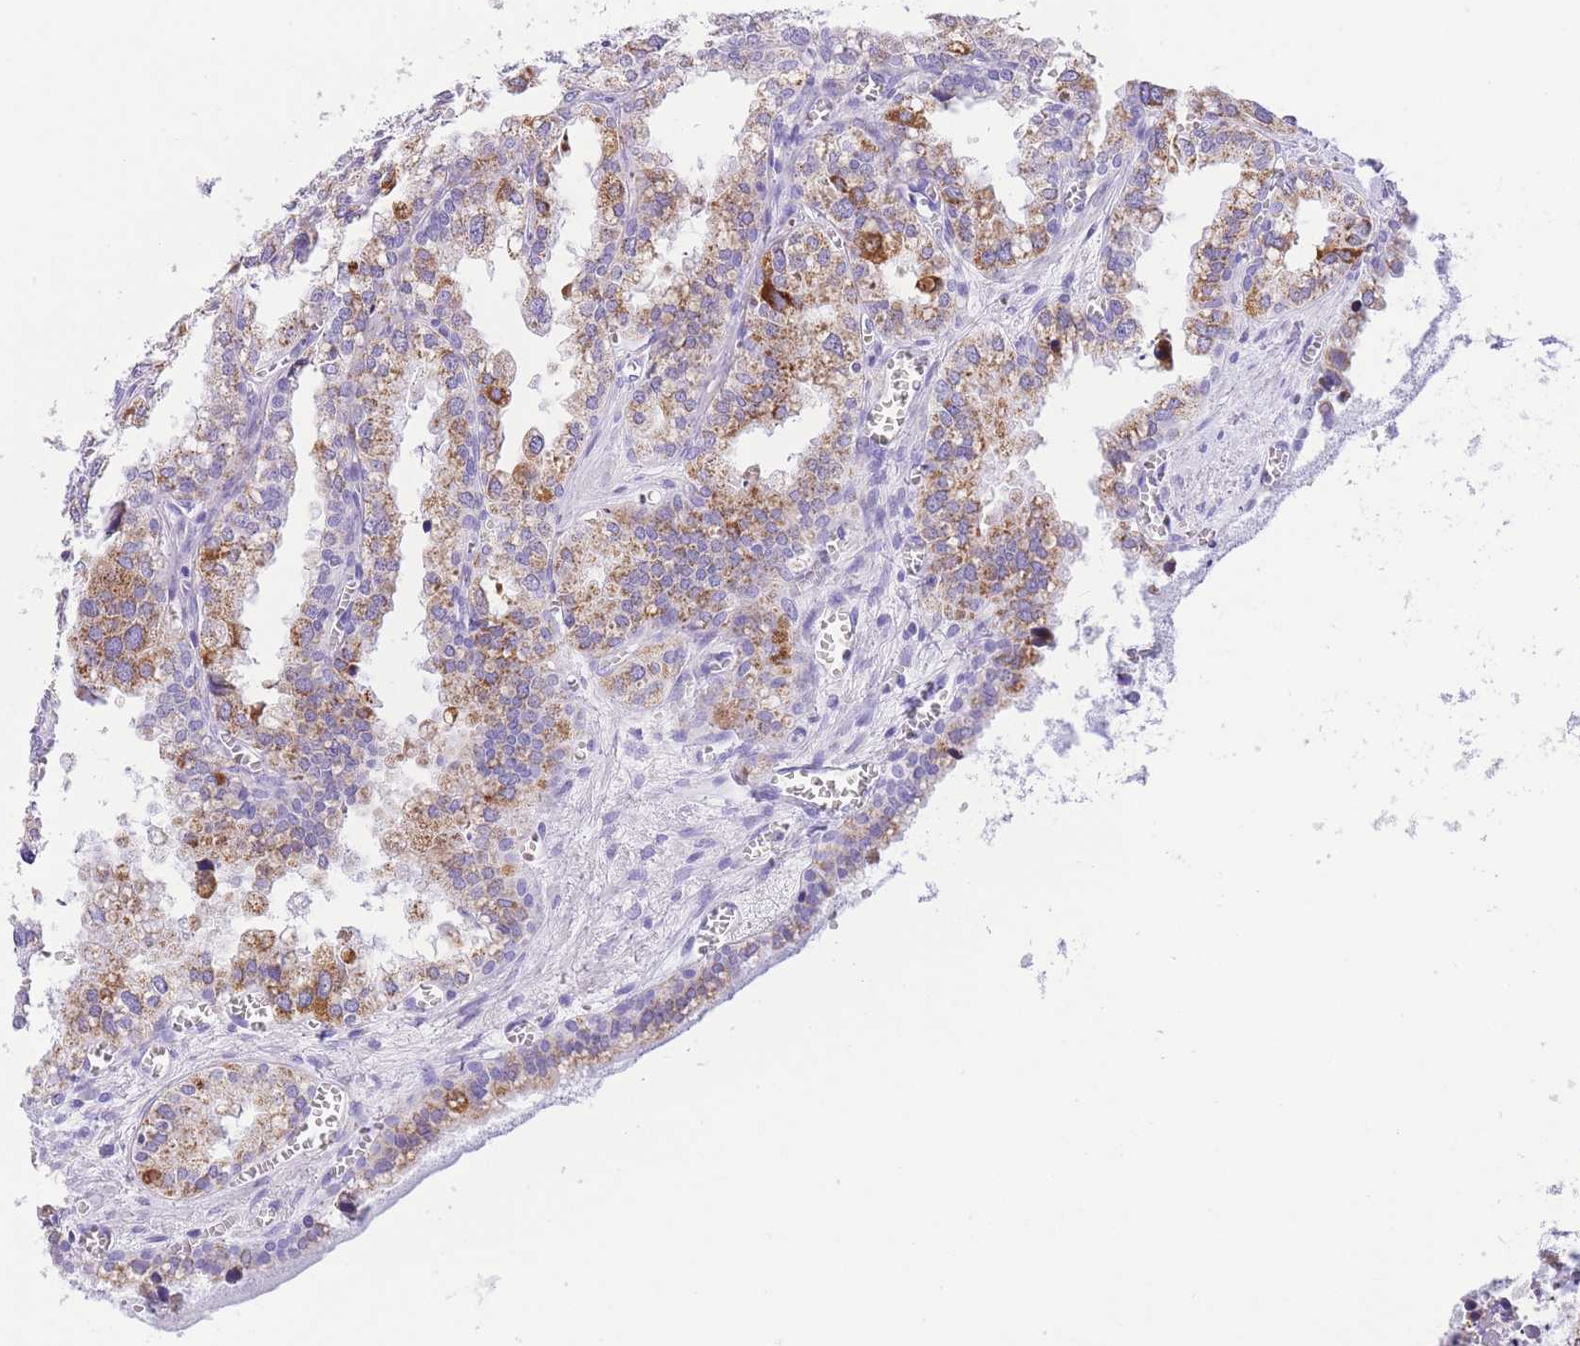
{"staining": {"intensity": "moderate", "quantity": "<25%", "location": "cytoplasmic/membranous"}, "tissue": "seminal vesicle", "cell_type": "Glandular cells", "image_type": "normal", "snomed": [{"axis": "morphology", "description": "Normal tissue, NOS"}, {"axis": "topography", "description": "Prostate"}, {"axis": "topography", "description": "Seminal veicle"}], "caption": "A high-resolution image shows immunohistochemistry (IHC) staining of benign seminal vesicle, which reveals moderate cytoplasmic/membranous staining in approximately <25% of glandular cells. (DAB (3,3'-diaminobenzidine) = brown stain, brightfield microscopy at high magnification).", "gene": "NKD2", "patient": {"sex": "male", "age": 51}}